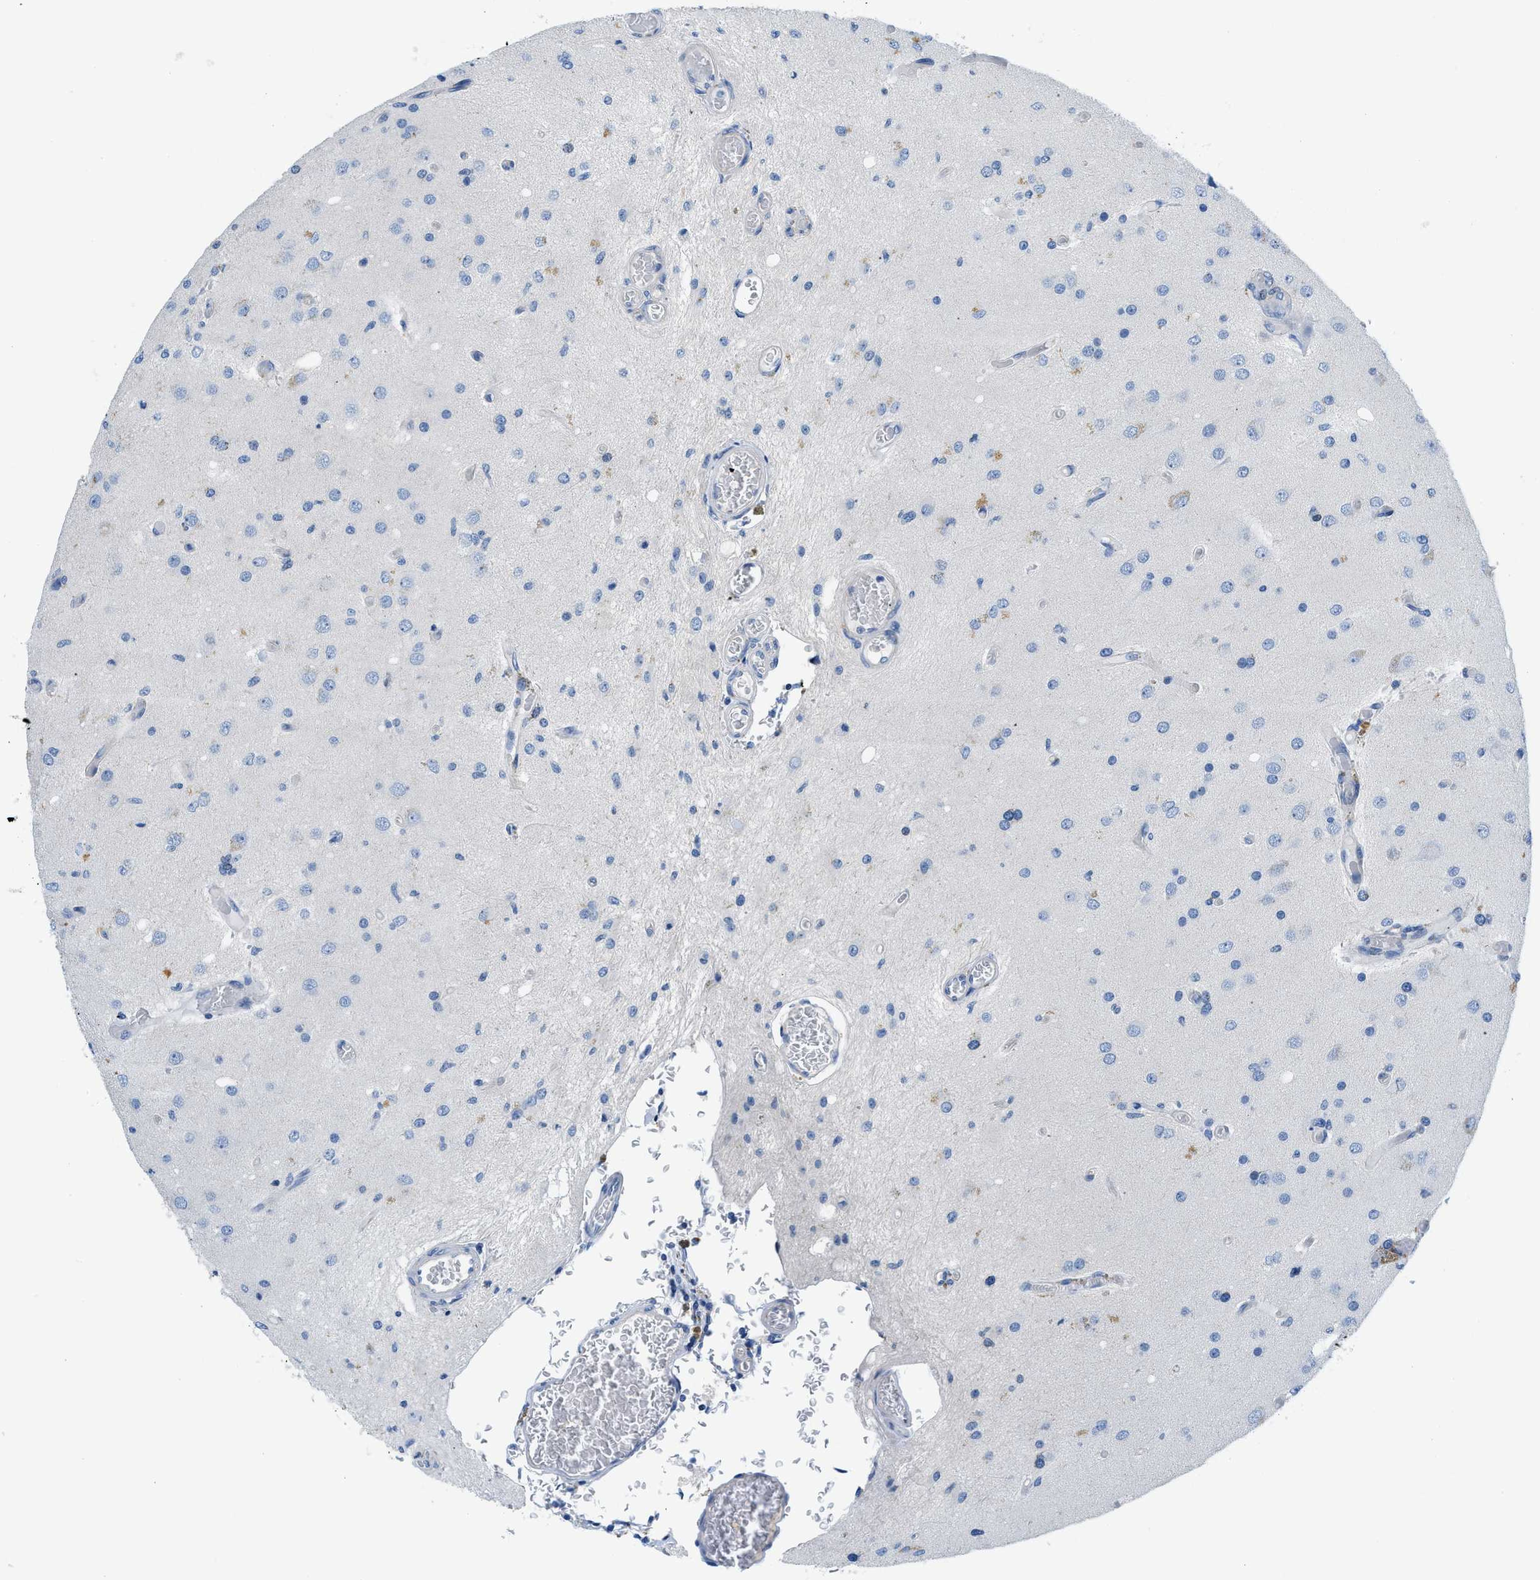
{"staining": {"intensity": "negative", "quantity": "none", "location": "none"}, "tissue": "glioma", "cell_type": "Tumor cells", "image_type": "cancer", "snomed": [{"axis": "morphology", "description": "Normal tissue, NOS"}, {"axis": "morphology", "description": "Glioma, malignant, High grade"}, {"axis": "topography", "description": "Cerebral cortex"}], "caption": "IHC of human high-grade glioma (malignant) exhibits no staining in tumor cells. Nuclei are stained in blue.", "gene": "FDCSP", "patient": {"sex": "male", "age": 77}}